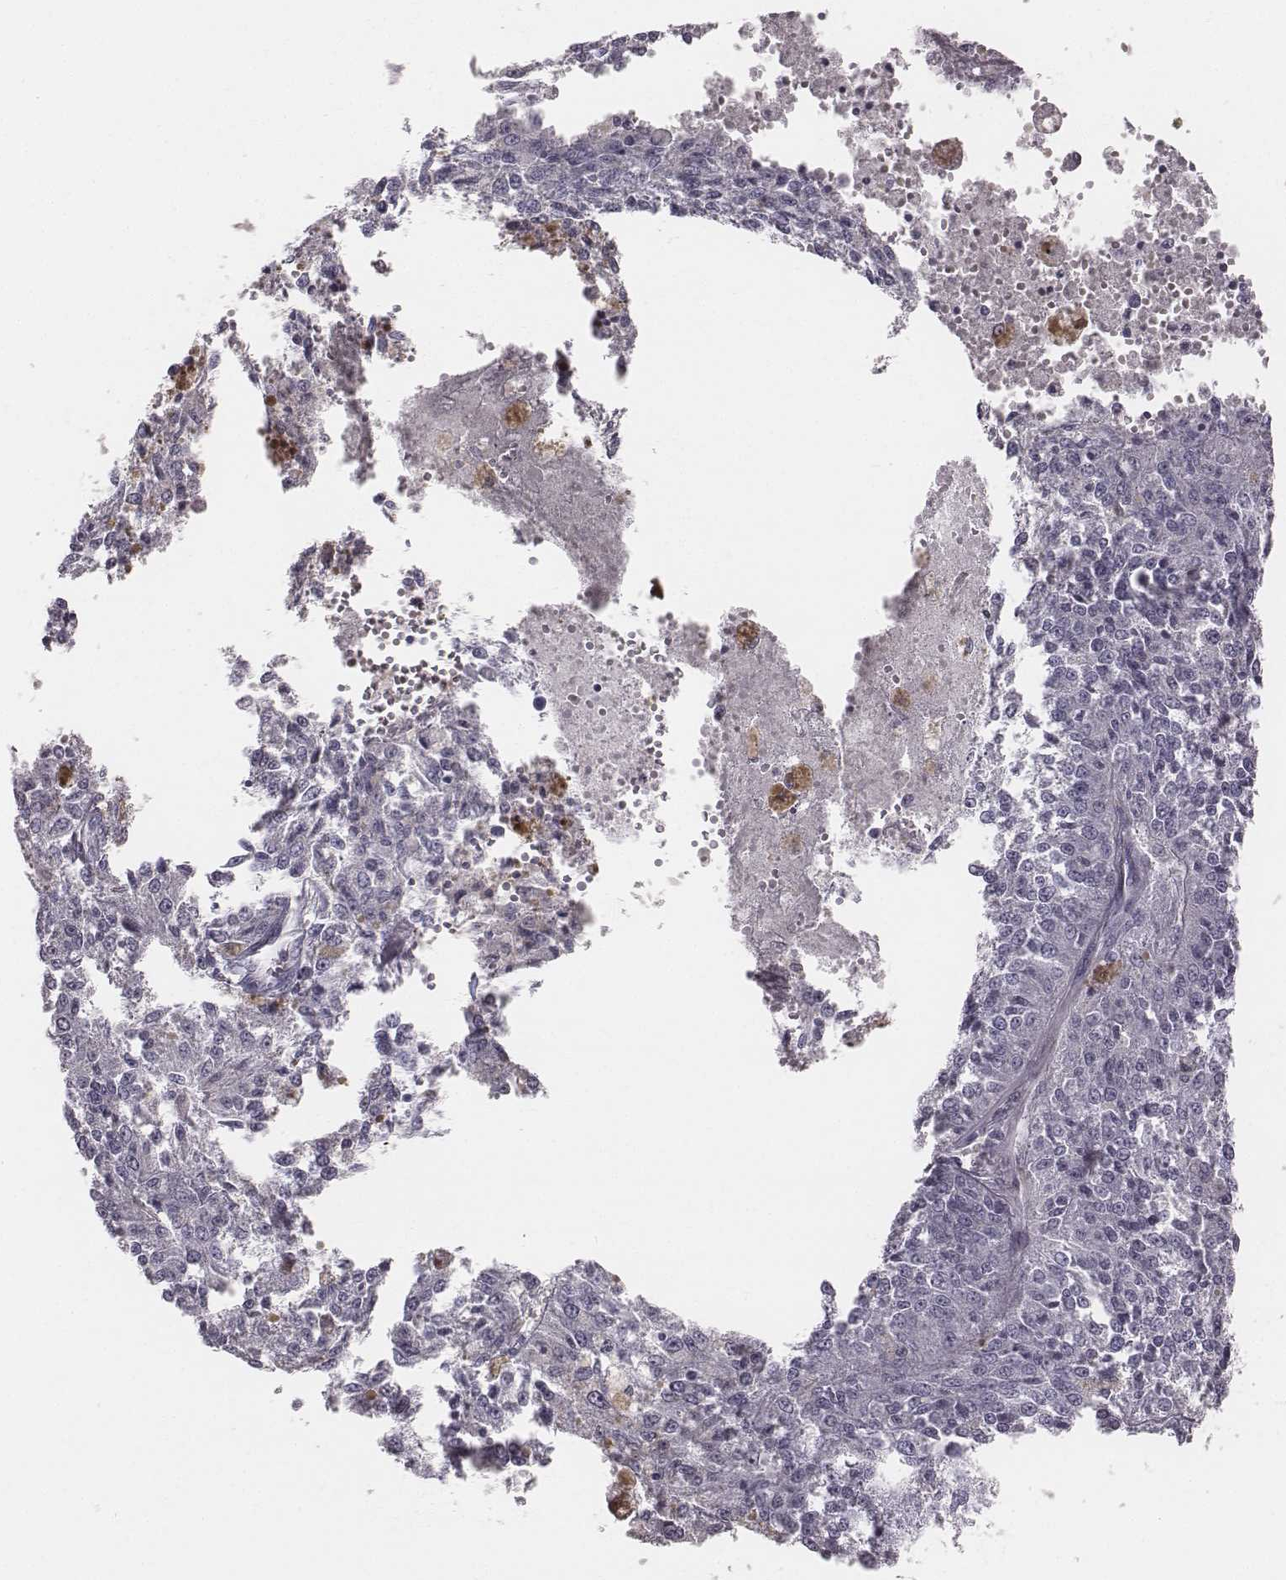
{"staining": {"intensity": "negative", "quantity": "none", "location": "none"}, "tissue": "melanoma", "cell_type": "Tumor cells", "image_type": "cancer", "snomed": [{"axis": "morphology", "description": "Malignant melanoma, Metastatic site"}, {"axis": "topography", "description": "Lymph node"}], "caption": "Tumor cells show no significant staining in malignant melanoma (metastatic site).", "gene": "C6orf58", "patient": {"sex": "female", "age": 64}}